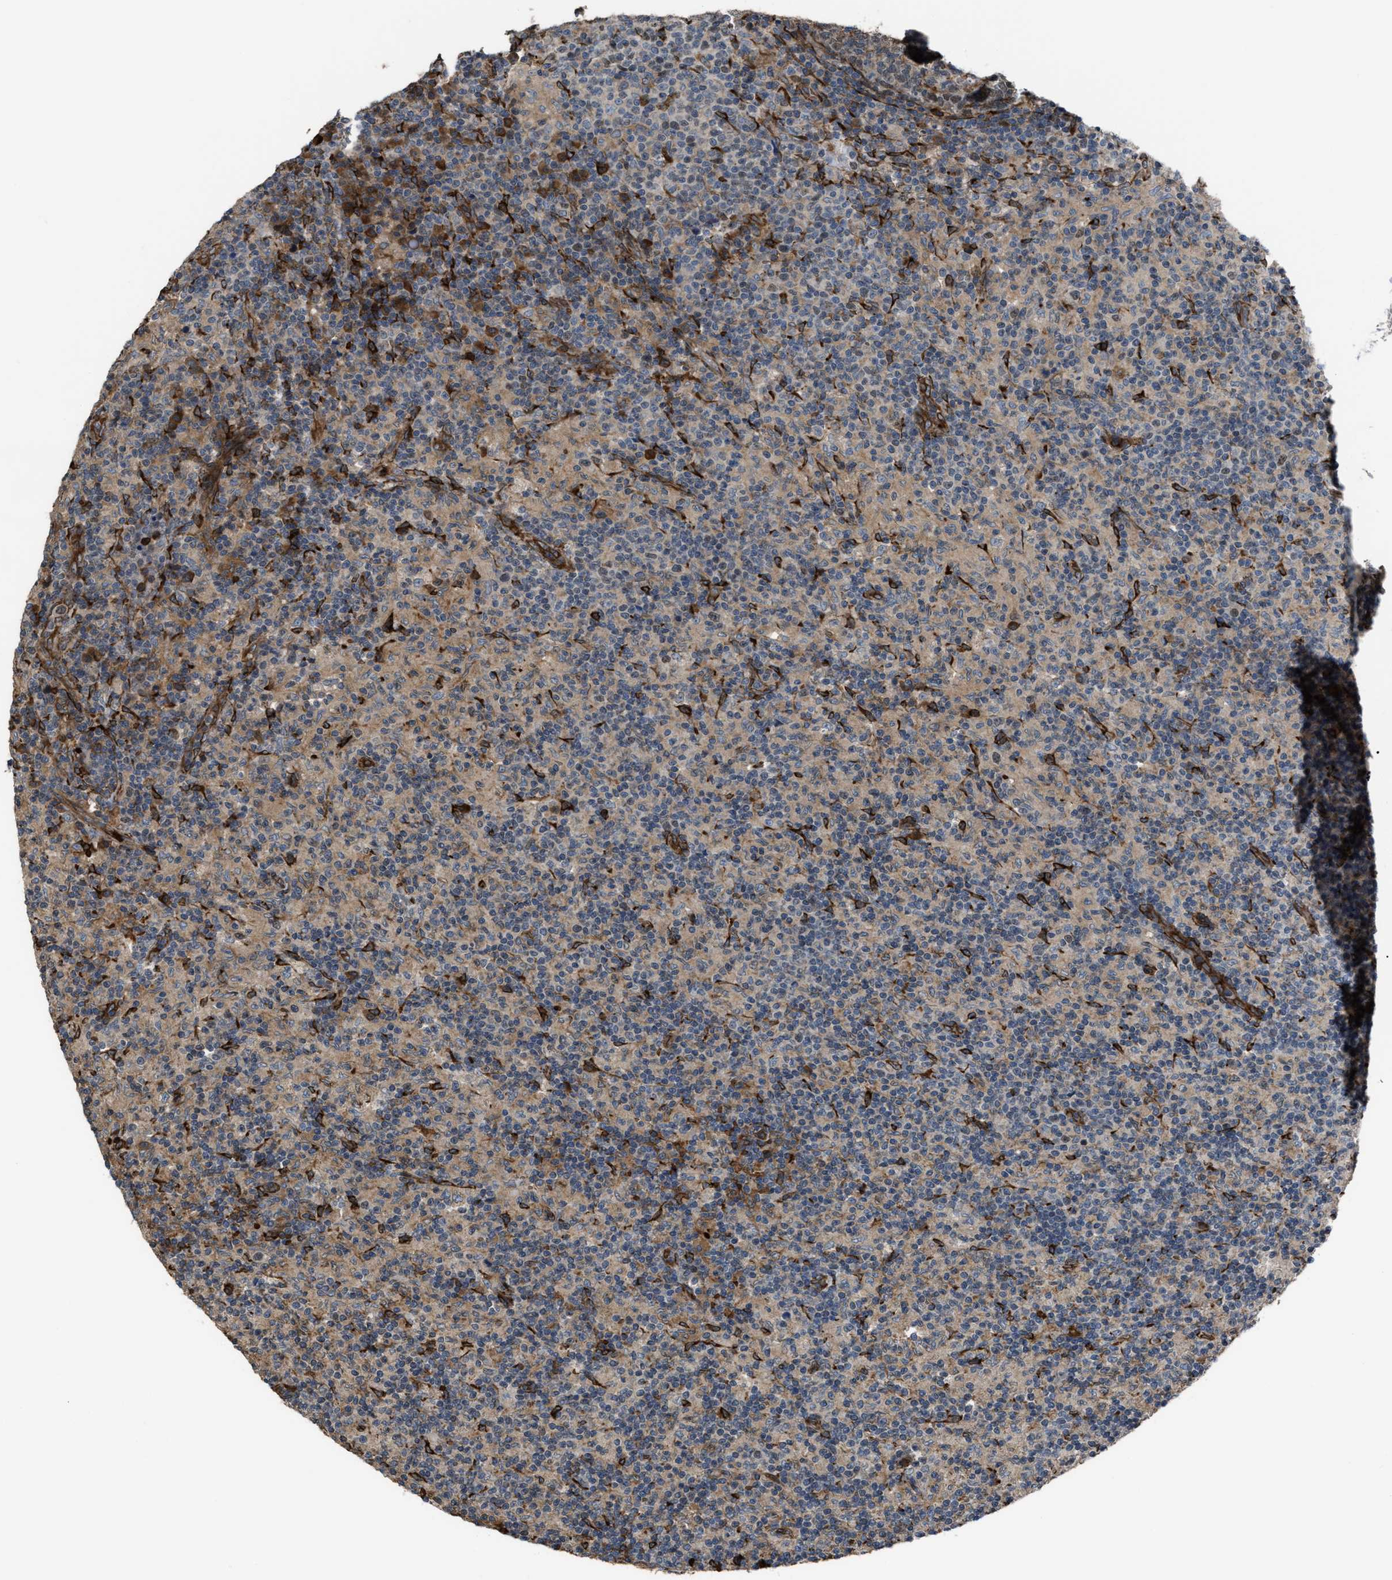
{"staining": {"intensity": "moderate", "quantity": "25%-75%", "location": "cytoplasmic/membranous"}, "tissue": "lymph node", "cell_type": "Germinal center cells", "image_type": "normal", "snomed": [{"axis": "morphology", "description": "Normal tissue, NOS"}, {"axis": "morphology", "description": "Inflammation, NOS"}, {"axis": "topography", "description": "Lymph node"}], "caption": "The photomicrograph exhibits immunohistochemical staining of unremarkable lymph node. There is moderate cytoplasmic/membranous expression is identified in approximately 25%-75% of germinal center cells. The protein of interest is shown in brown color, while the nuclei are stained blue.", "gene": "SELENOM", "patient": {"sex": "male", "age": 55}}